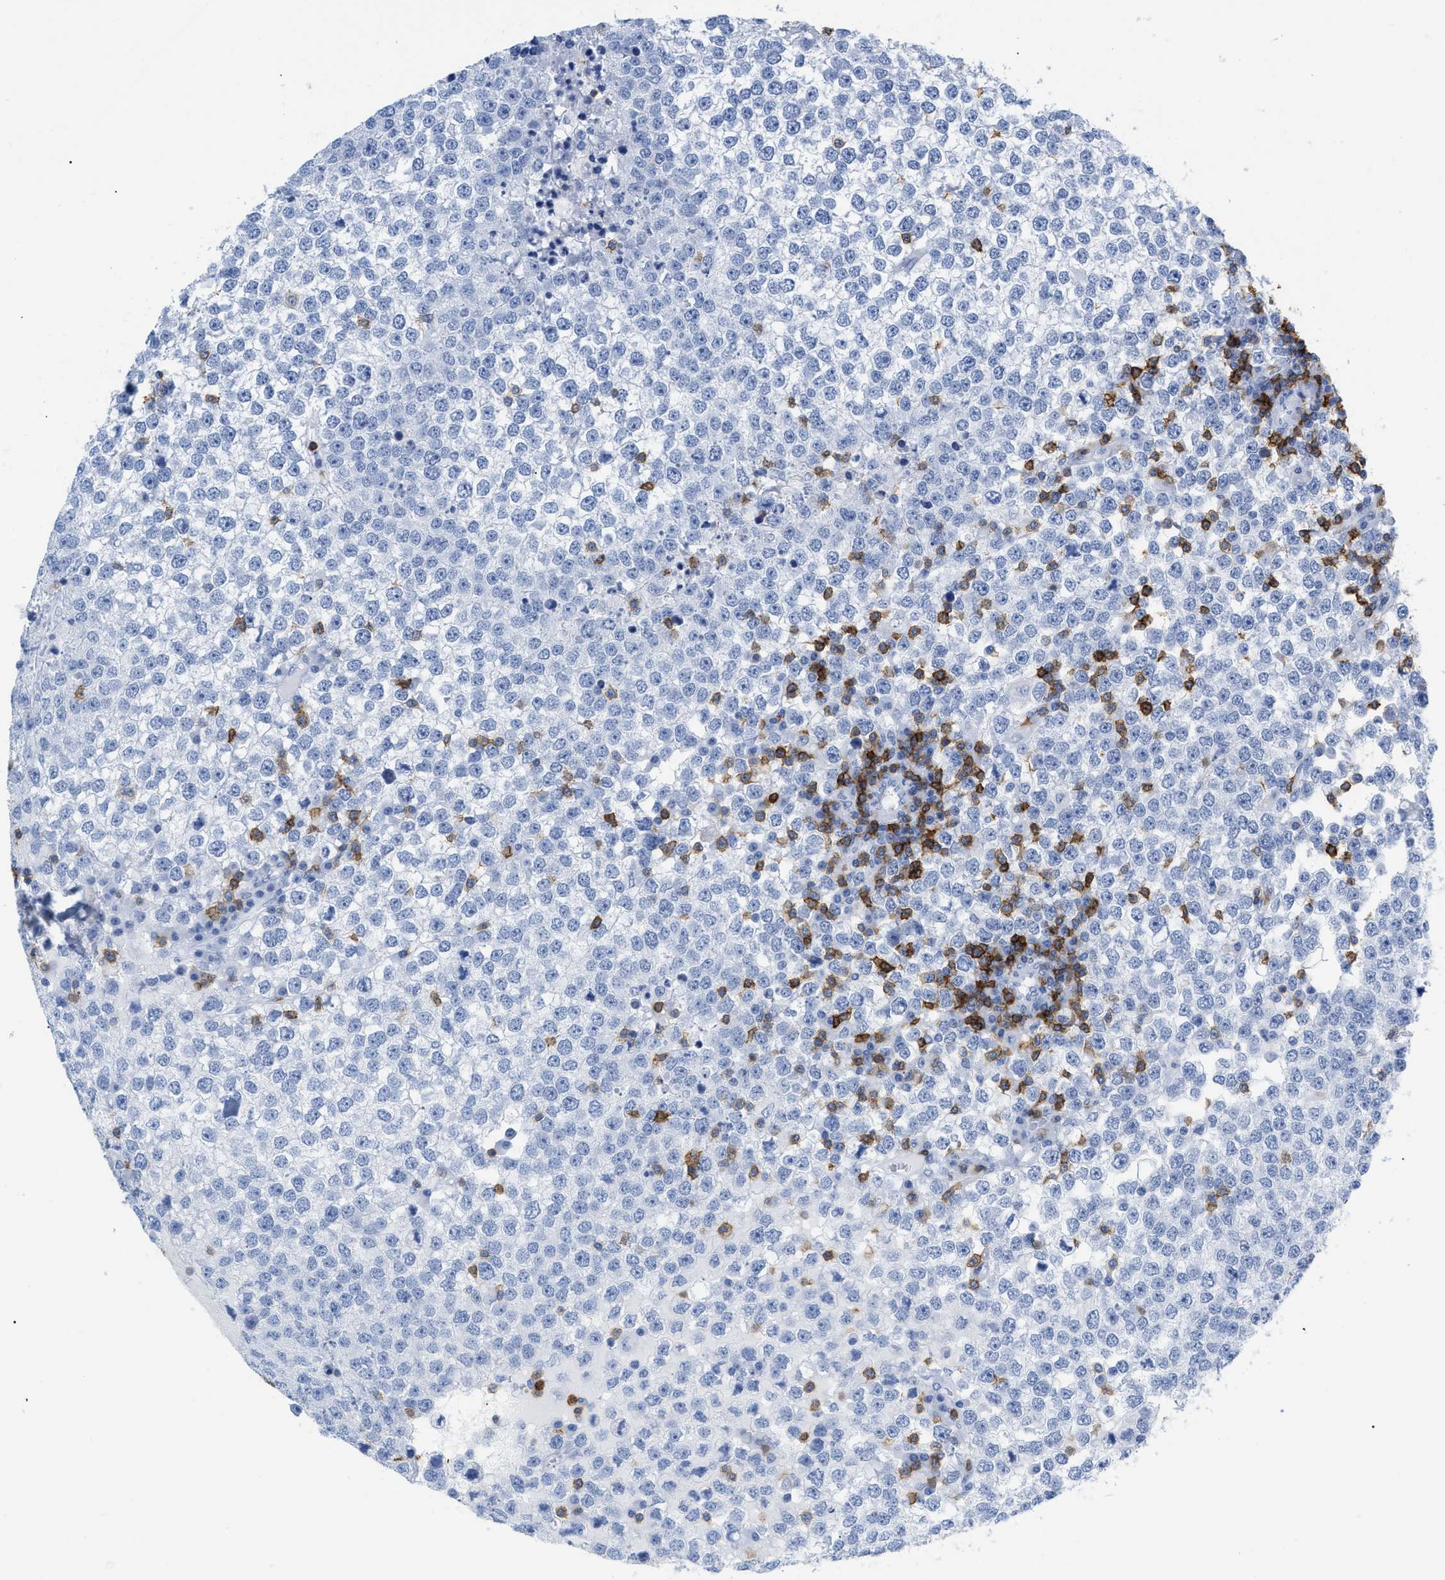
{"staining": {"intensity": "negative", "quantity": "none", "location": "none"}, "tissue": "testis cancer", "cell_type": "Tumor cells", "image_type": "cancer", "snomed": [{"axis": "morphology", "description": "Seminoma, NOS"}, {"axis": "topography", "description": "Testis"}], "caption": "IHC of testis cancer displays no staining in tumor cells.", "gene": "CD5", "patient": {"sex": "male", "age": 65}}